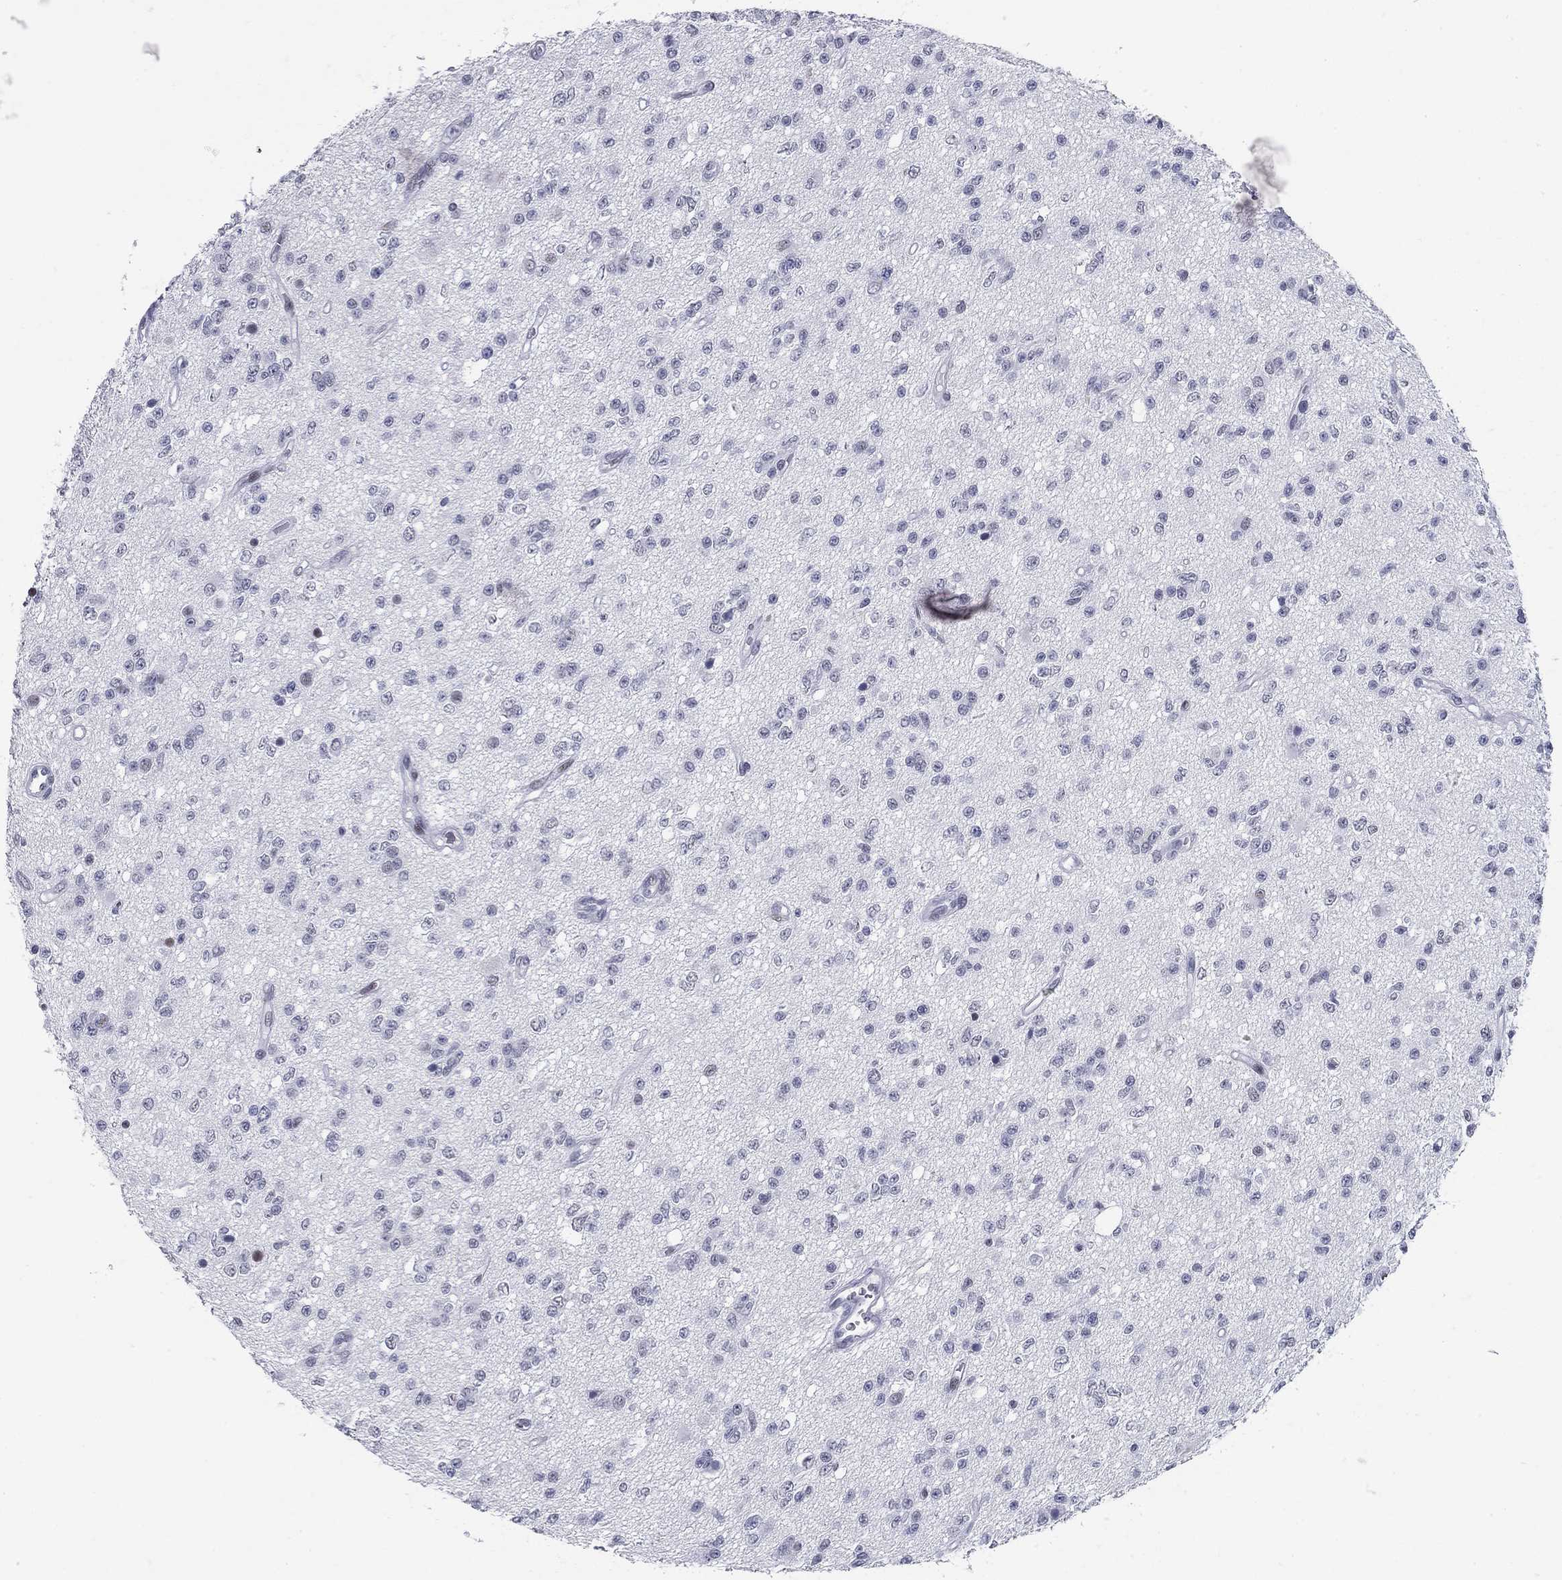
{"staining": {"intensity": "negative", "quantity": "none", "location": "none"}, "tissue": "glioma", "cell_type": "Tumor cells", "image_type": "cancer", "snomed": [{"axis": "morphology", "description": "Glioma, malignant, Low grade"}, {"axis": "topography", "description": "Brain"}], "caption": "The image shows no staining of tumor cells in glioma. Nuclei are stained in blue.", "gene": "ASF1B", "patient": {"sex": "female", "age": 45}}